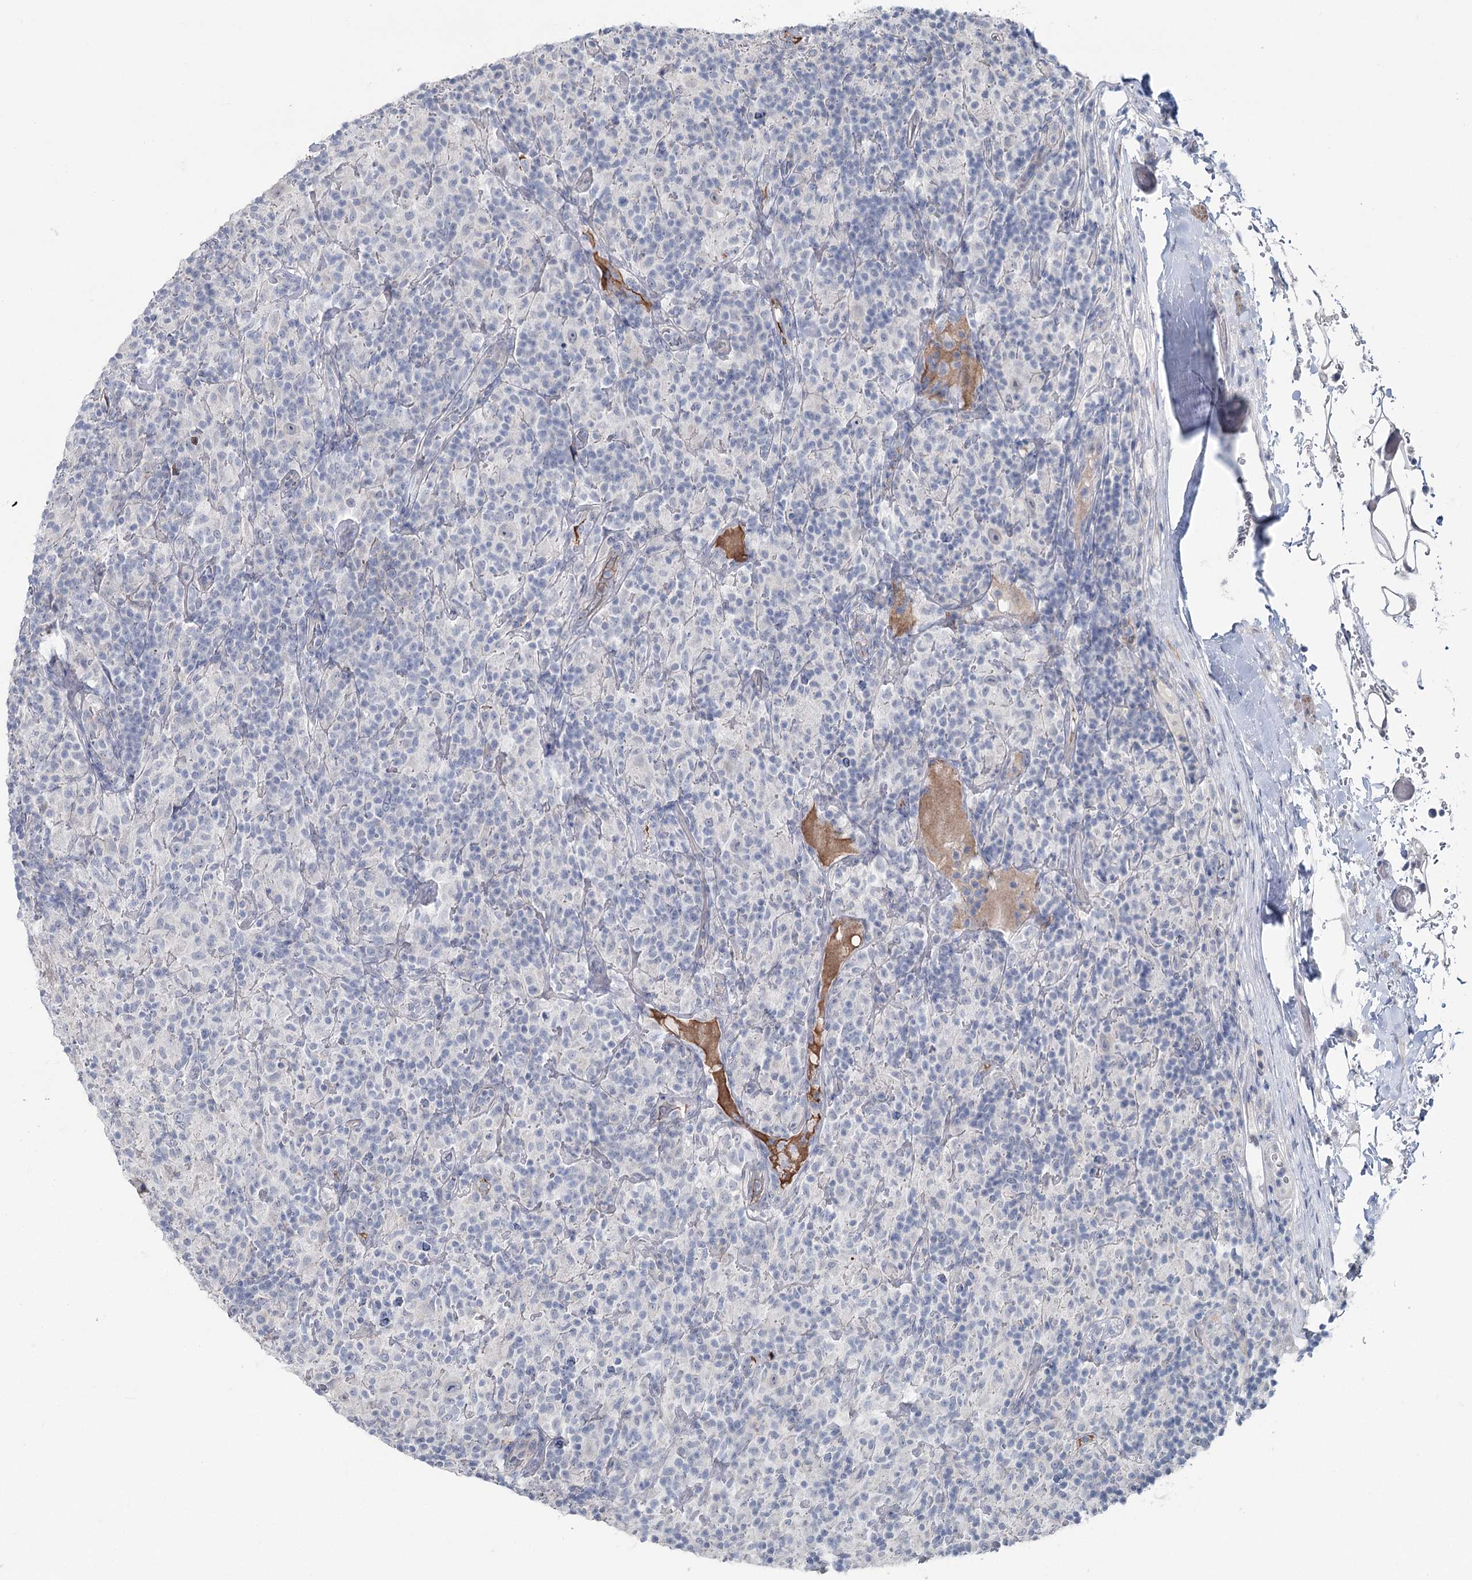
{"staining": {"intensity": "negative", "quantity": "none", "location": "none"}, "tissue": "lymphoma", "cell_type": "Tumor cells", "image_type": "cancer", "snomed": [{"axis": "morphology", "description": "Hodgkin's disease, NOS"}, {"axis": "topography", "description": "Lymph node"}], "caption": "Lymphoma was stained to show a protein in brown. There is no significant positivity in tumor cells. The staining is performed using DAB brown chromogen with nuclei counter-stained in using hematoxylin.", "gene": "FAM120B", "patient": {"sex": "male", "age": 70}}